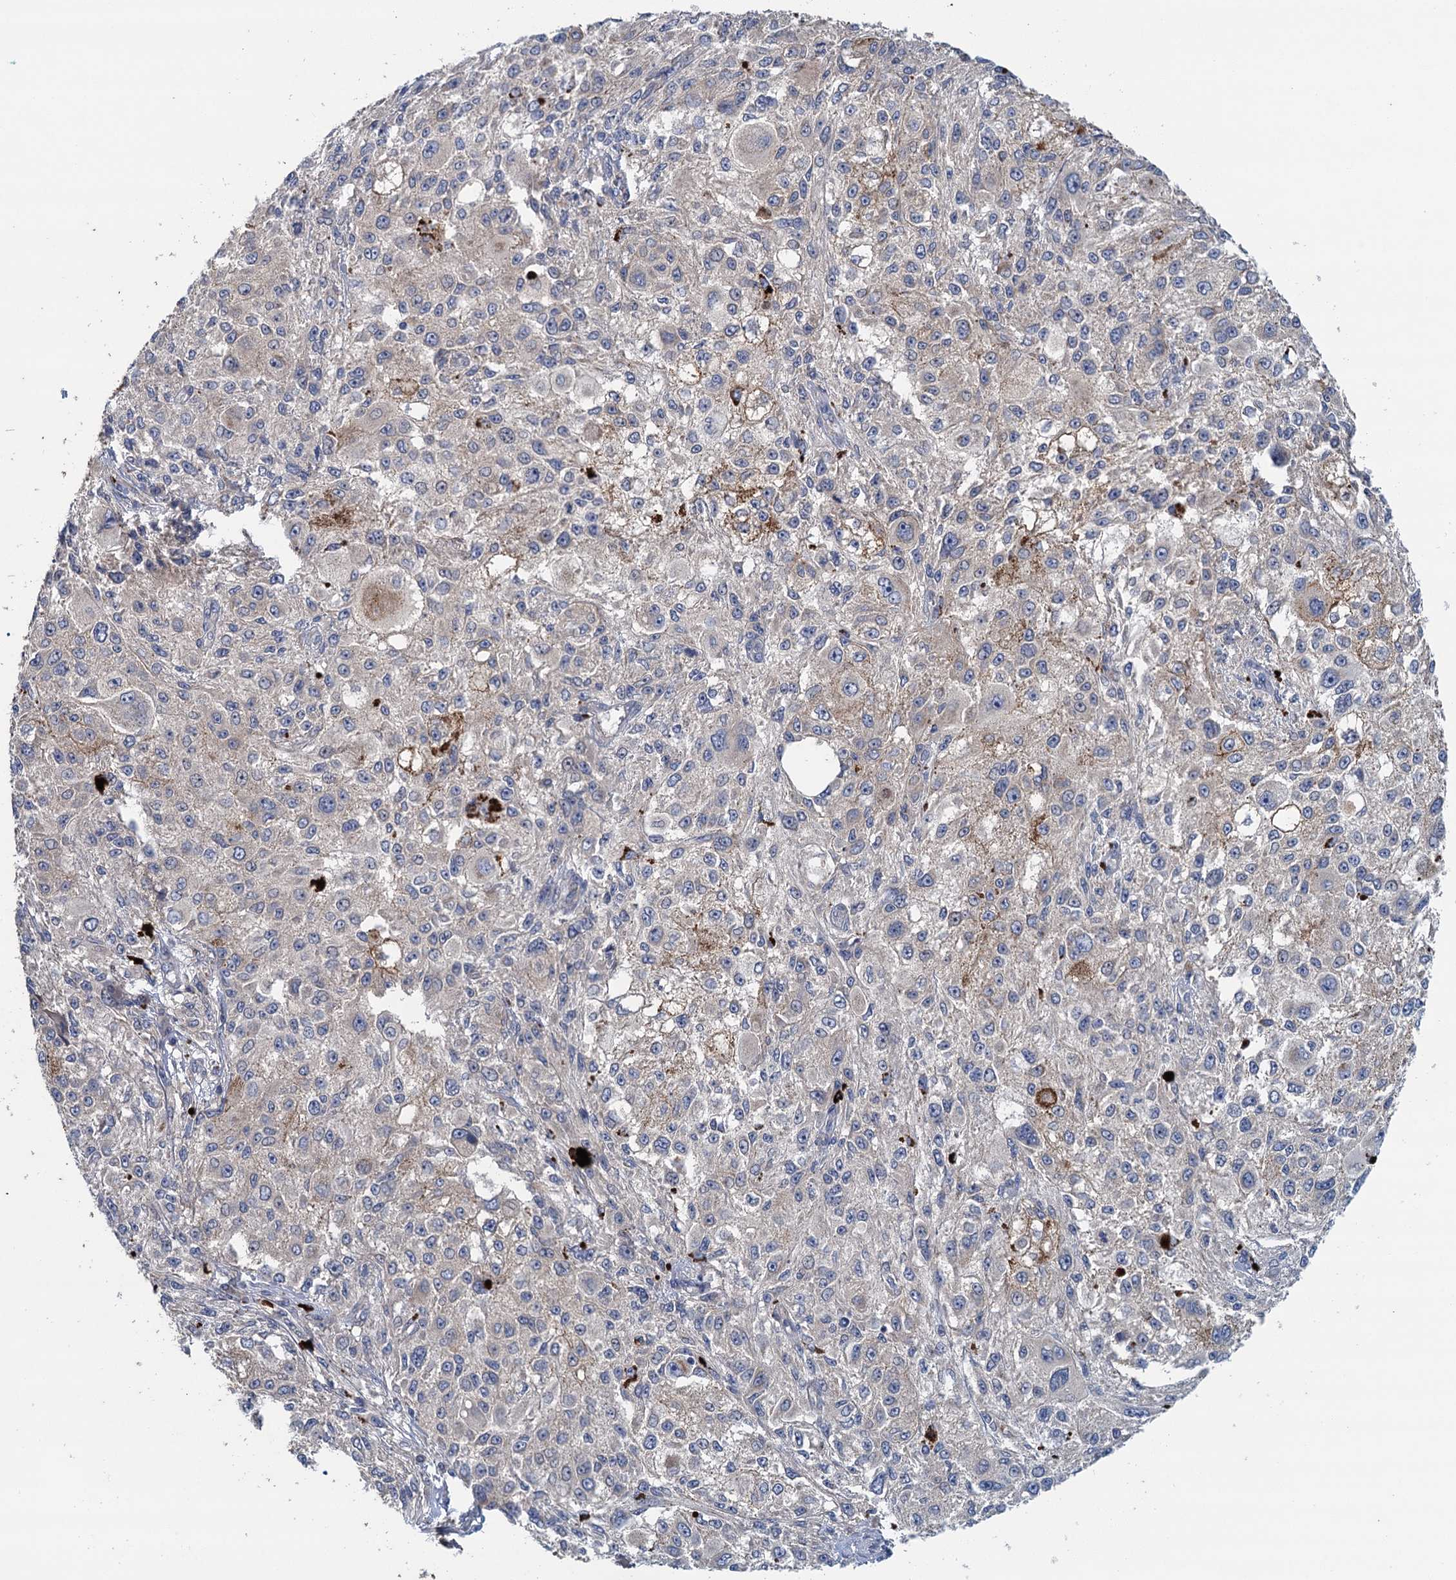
{"staining": {"intensity": "weak", "quantity": "<25%", "location": "cytoplasmic/membranous"}, "tissue": "melanoma", "cell_type": "Tumor cells", "image_type": "cancer", "snomed": [{"axis": "morphology", "description": "Necrosis, NOS"}, {"axis": "morphology", "description": "Malignant melanoma, NOS"}, {"axis": "topography", "description": "Skin"}], "caption": "The micrograph reveals no staining of tumor cells in malignant melanoma.", "gene": "TPCN1", "patient": {"sex": "female", "age": 87}}